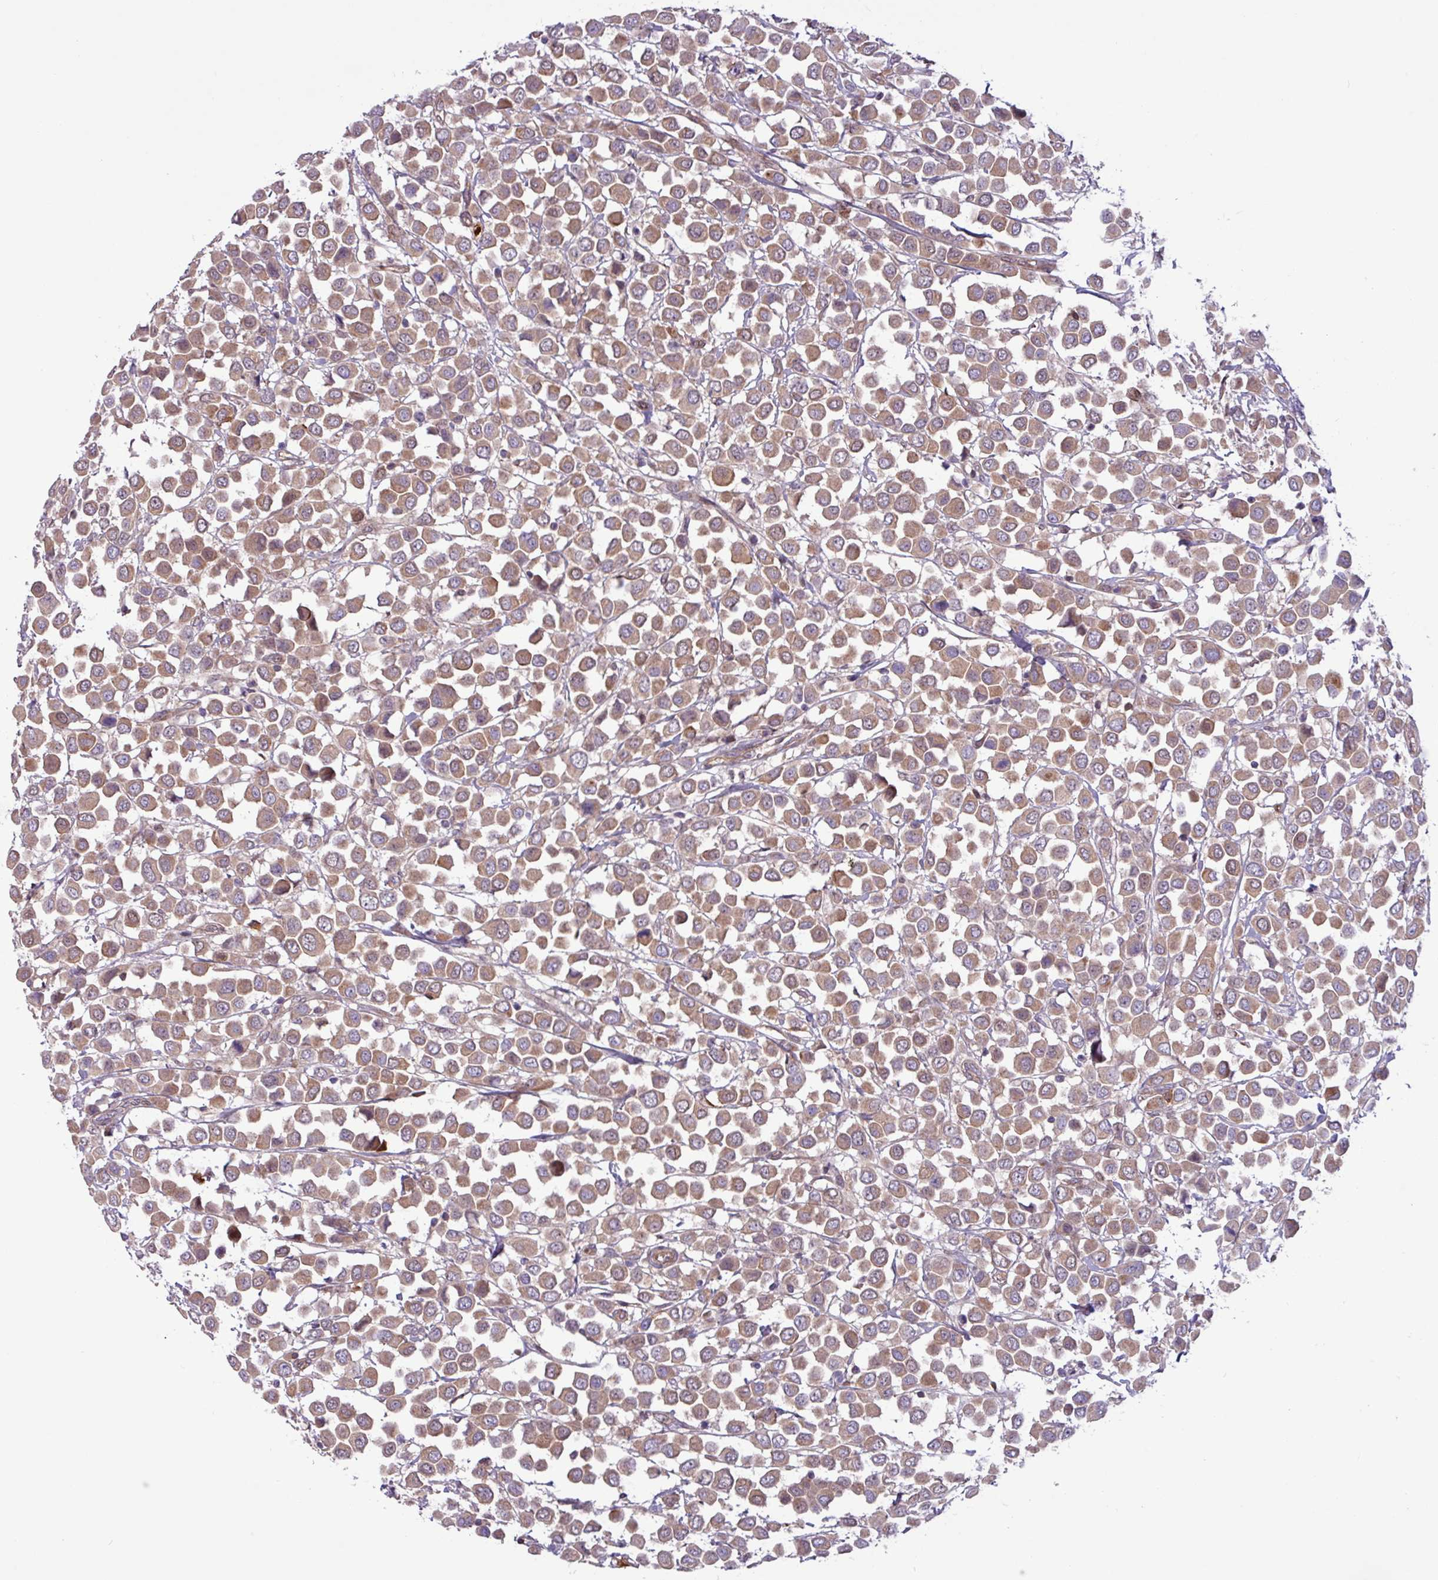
{"staining": {"intensity": "moderate", "quantity": ">75%", "location": "cytoplasmic/membranous"}, "tissue": "breast cancer", "cell_type": "Tumor cells", "image_type": "cancer", "snomed": [{"axis": "morphology", "description": "Duct carcinoma"}, {"axis": "topography", "description": "Breast"}], "caption": "IHC histopathology image of neoplastic tissue: human infiltrating ductal carcinoma (breast) stained using immunohistochemistry reveals medium levels of moderate protein expression localized specifically in the cytoplasmic/membranous of tumor cells, appearing as a cytoplasmic/membranous brown color.", "gene": "CNTRL", "patient": {"sex": "female", "age": 61}}